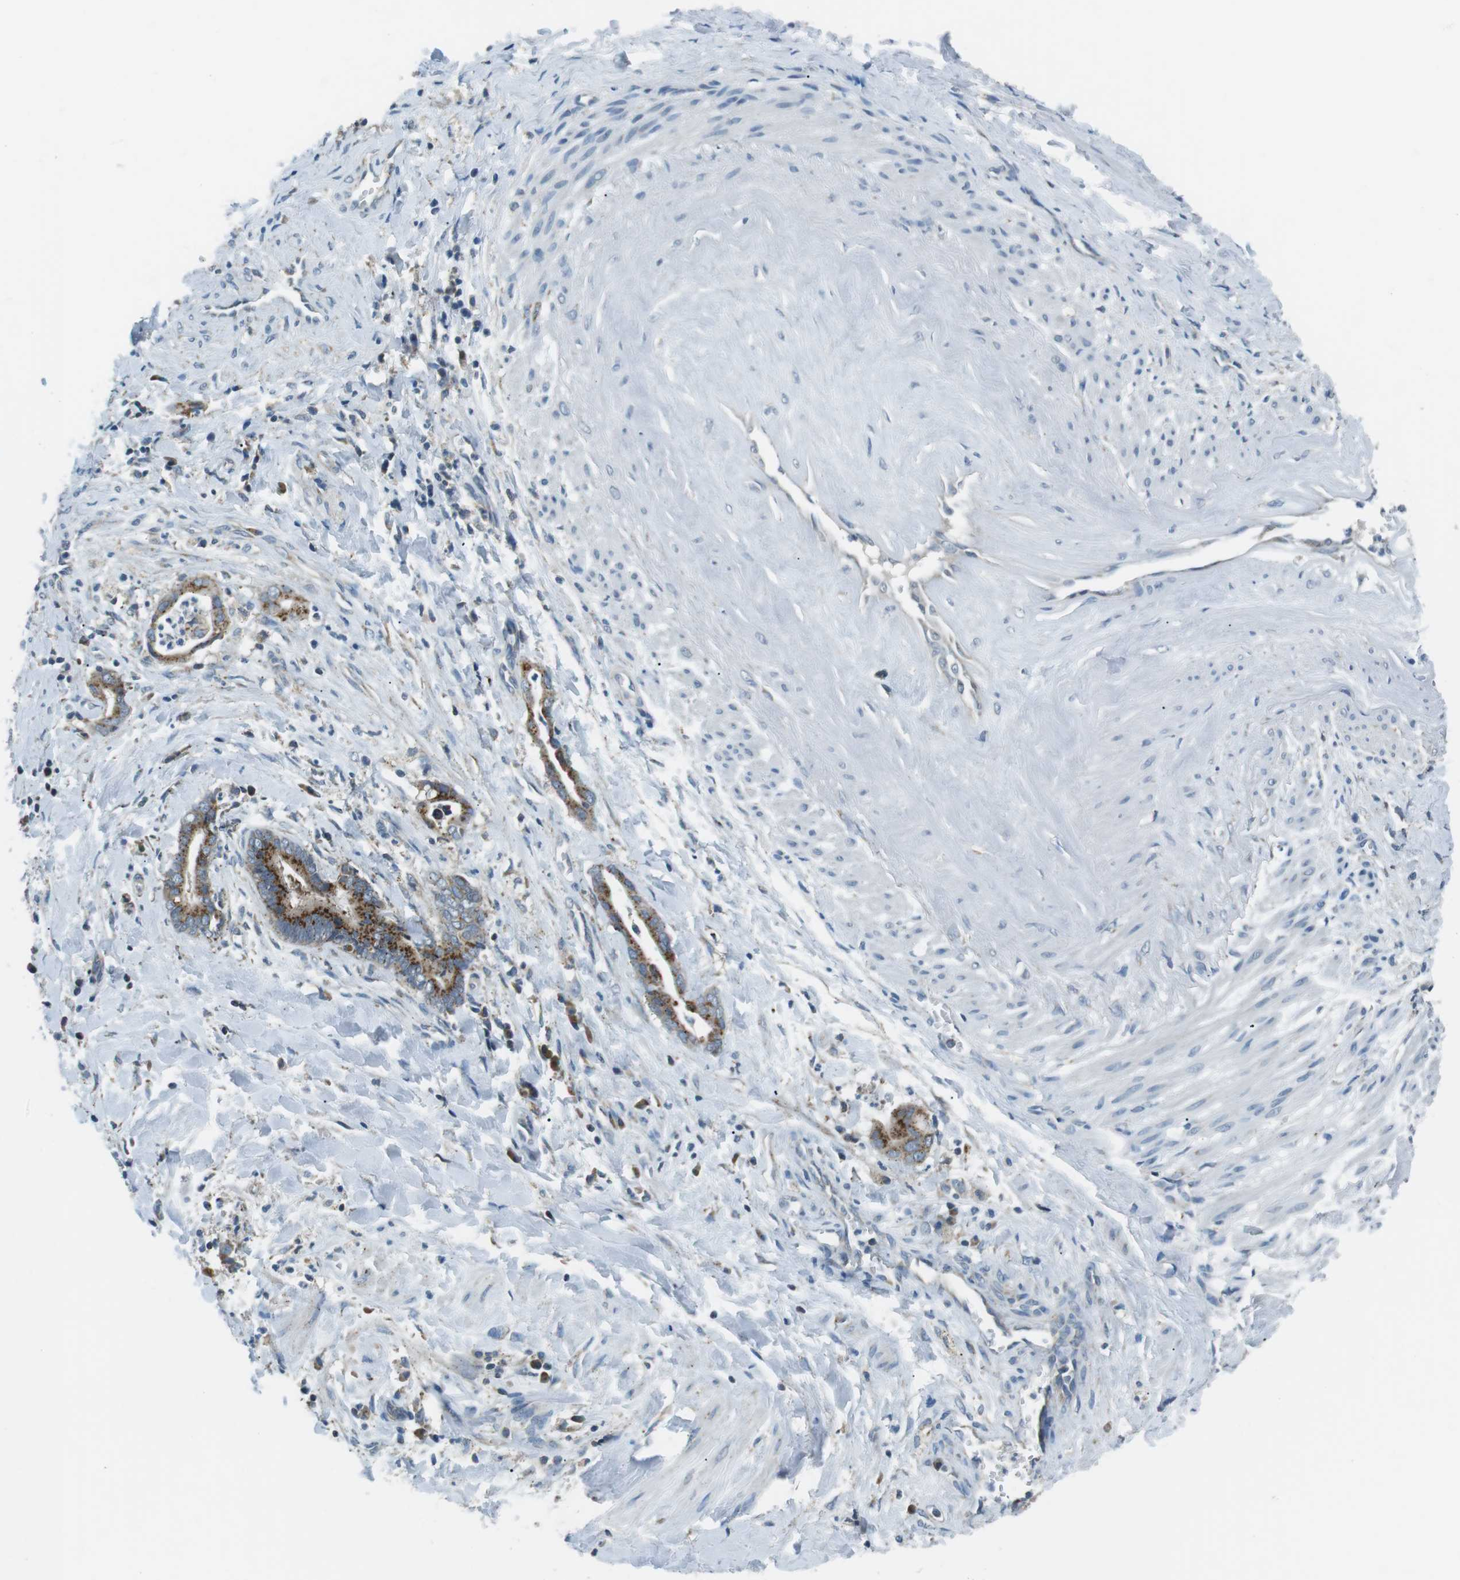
{"staining": {"intensity": "moderate", "quantity": ">75%", "location": "cytoplasmic/membranous"}, "tissue": "cervical cancer", "cell_type": "Tumor cells", "image_type": "cancer", "snomed": [{"axis": "morphology", "description": "Adenocarcinoma, NOS"}, {"axis": "topography", "description": "Cervix"}], "caption": "Immunohistochemistry histopathology image of human cervical cancer (adenocarcinoma) stained for a protein (brown), which reveals medium levels of moderate cytoplasmic/membranous positivity in approximately >75% of tumor cells.", "gene": "FAM3B", "patient": {"sex": "female", "age": 44}}